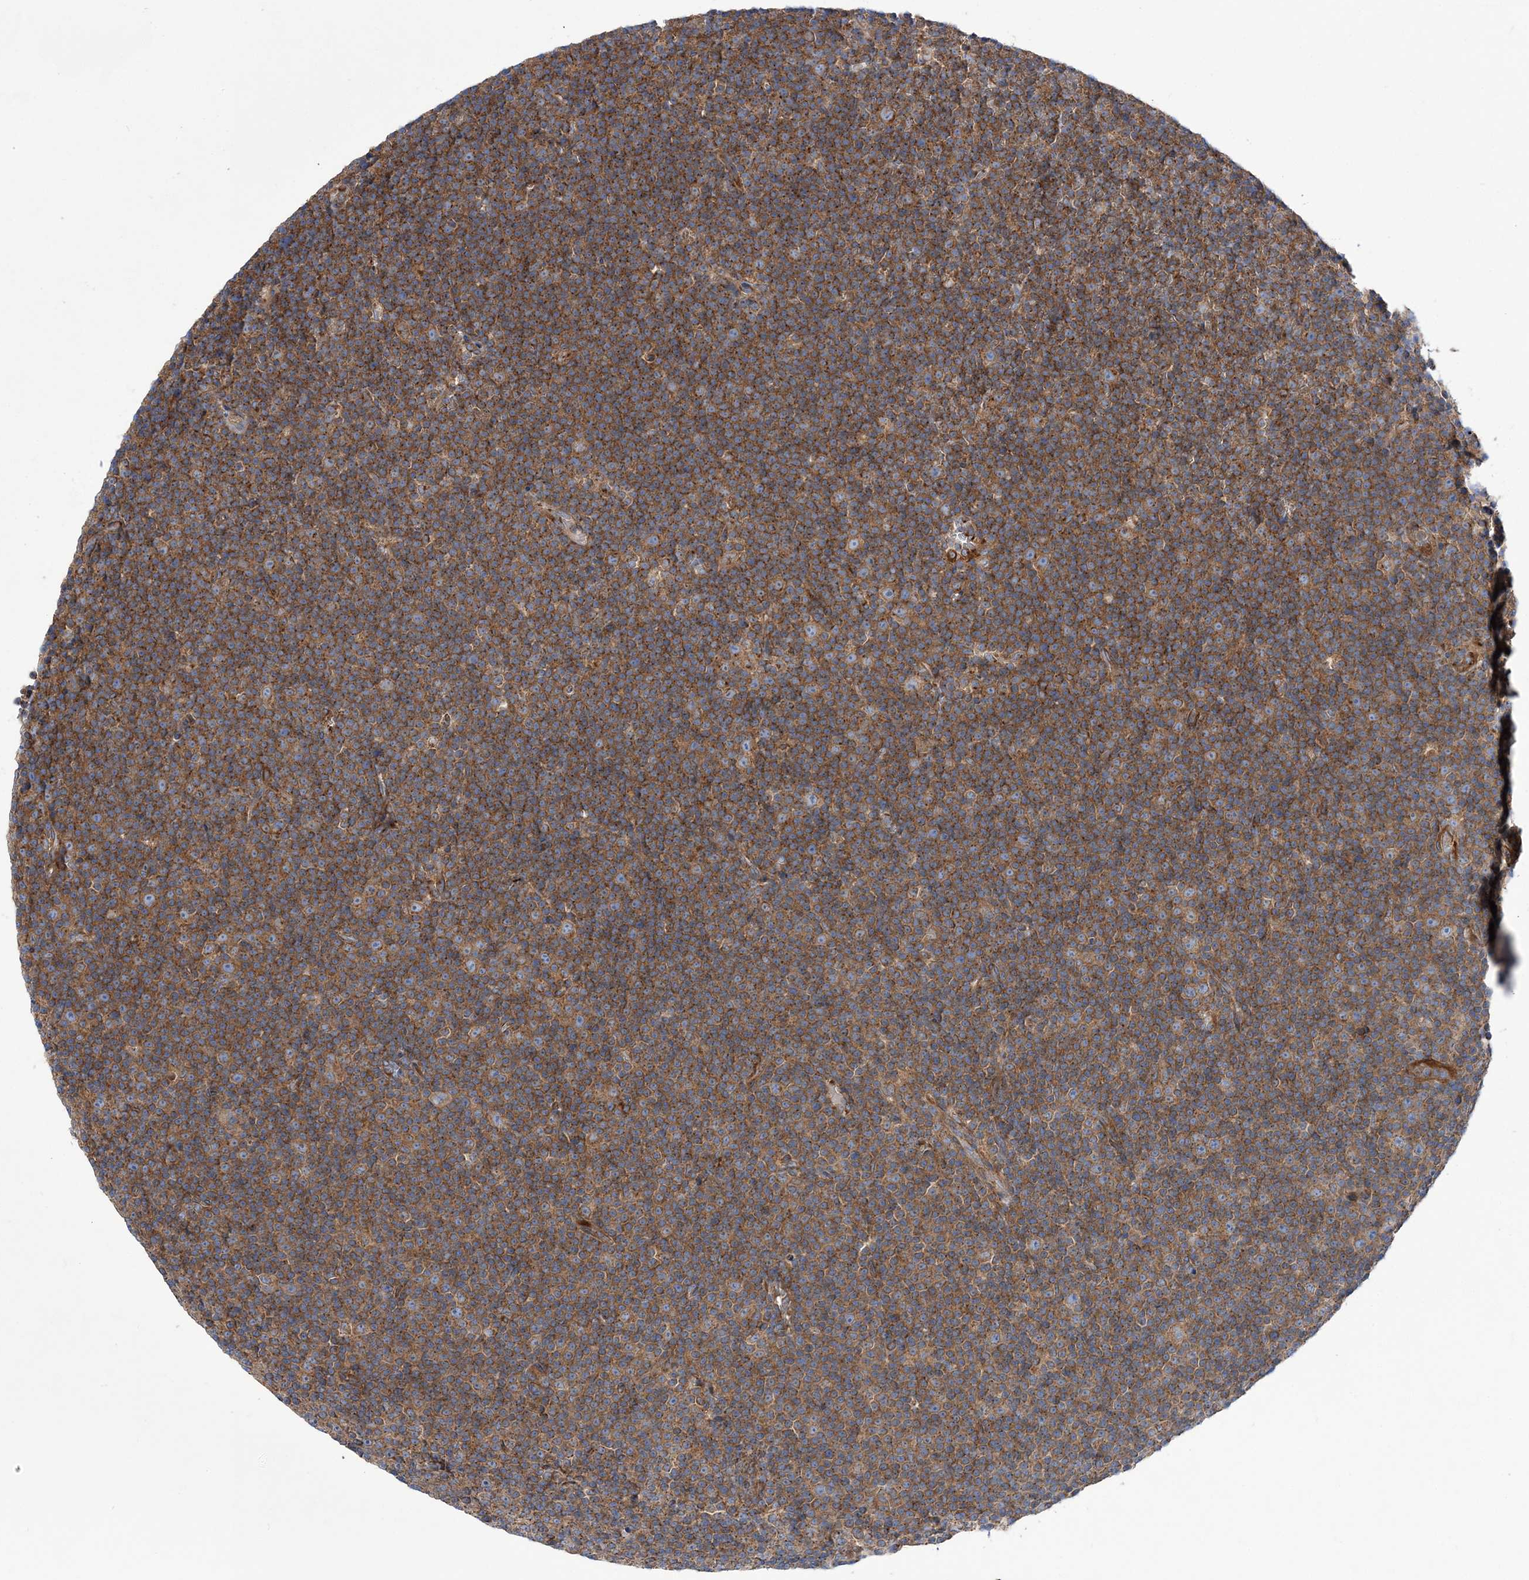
{"staining": {"intensity": "moderate", "quantity": ">75%", "location": "cytoplasmic/membranous"}, "tissue": "lymphoma", "cell_type": "Tumor cells", "image_type": "cancer", "snomed": [{"axis": "morphology", "description": "Malignant lymphoma, non-Hodgkin's type, Low grade"}, {"axis": "topography", "description": "Lymph node"}], "caption": "IHC staining of malignant lymphoma, non-Hodgkin's type (low-grade), which exhibits medium levels of moderate cytoplasmic/membranous expression in approximately >75% of tumor cells indicating moderate cytoplasmic/membranous protein positivity. The staining was performed using DAB (brown) for protein detection and nuclei were counterstained in hematoxylin (blue).", "gene": "COPB2", "patient": {"sex": "female", "age": 67}}